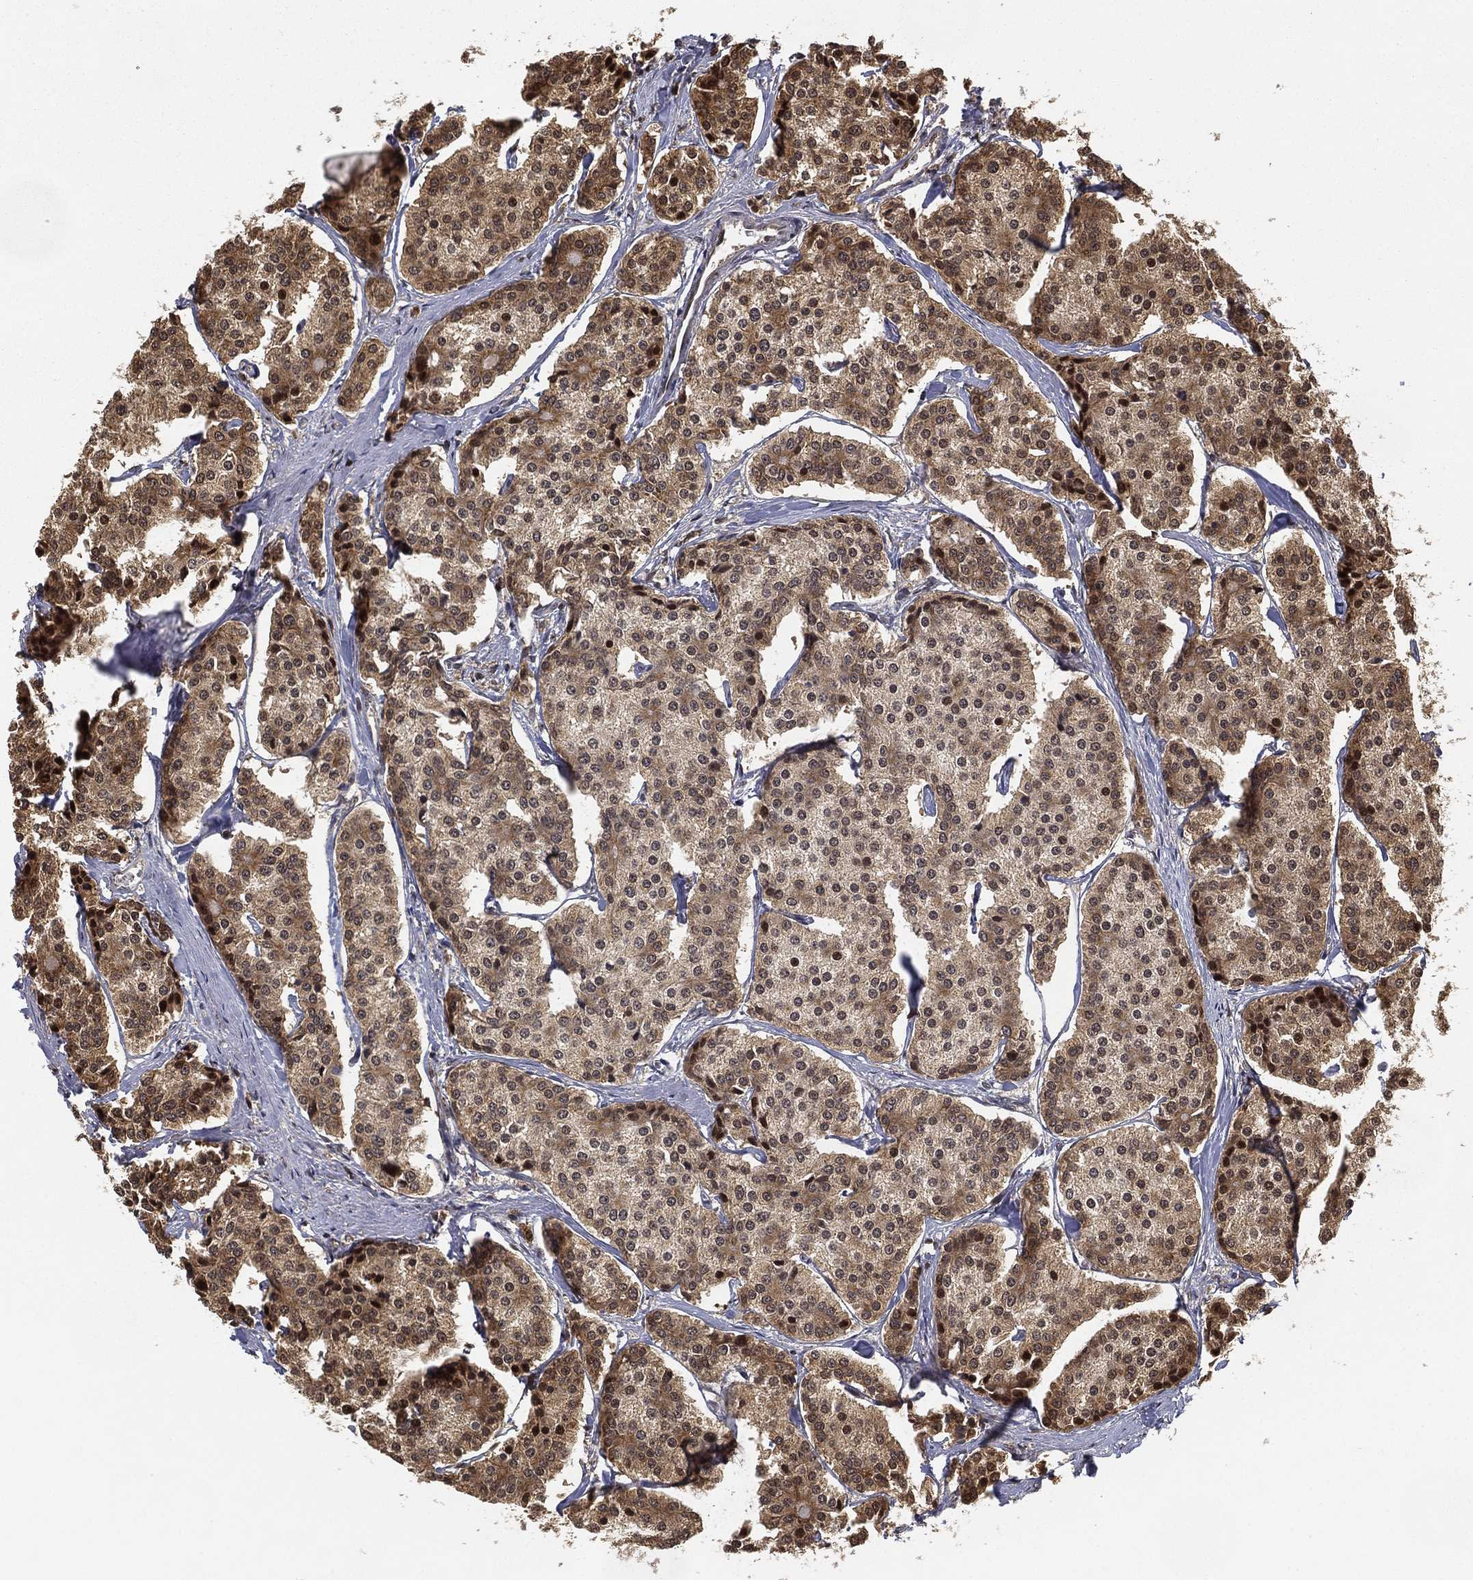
{"staining": {"intensity": "moderate", "quantity": "25%-75%", "location": "cytoplasmic/membranous"}, "tissue": "carcinoid", "cell_type": "Tumor cells", "image_type": "cancer", "snomed": [{"axis": "morphology", "description": "Carcinoid, malignant, NOS"}, {"axis": "topography", "description": "Small intestine"}], "caption": "Moderate cytoplasmic/membranous staining is seen in about 25%-75% of tumor cells in carcinoid. Nuclei are stained in blue.", "gene": "CFAP251", "patient": {"sex": "female", "age": 65}}